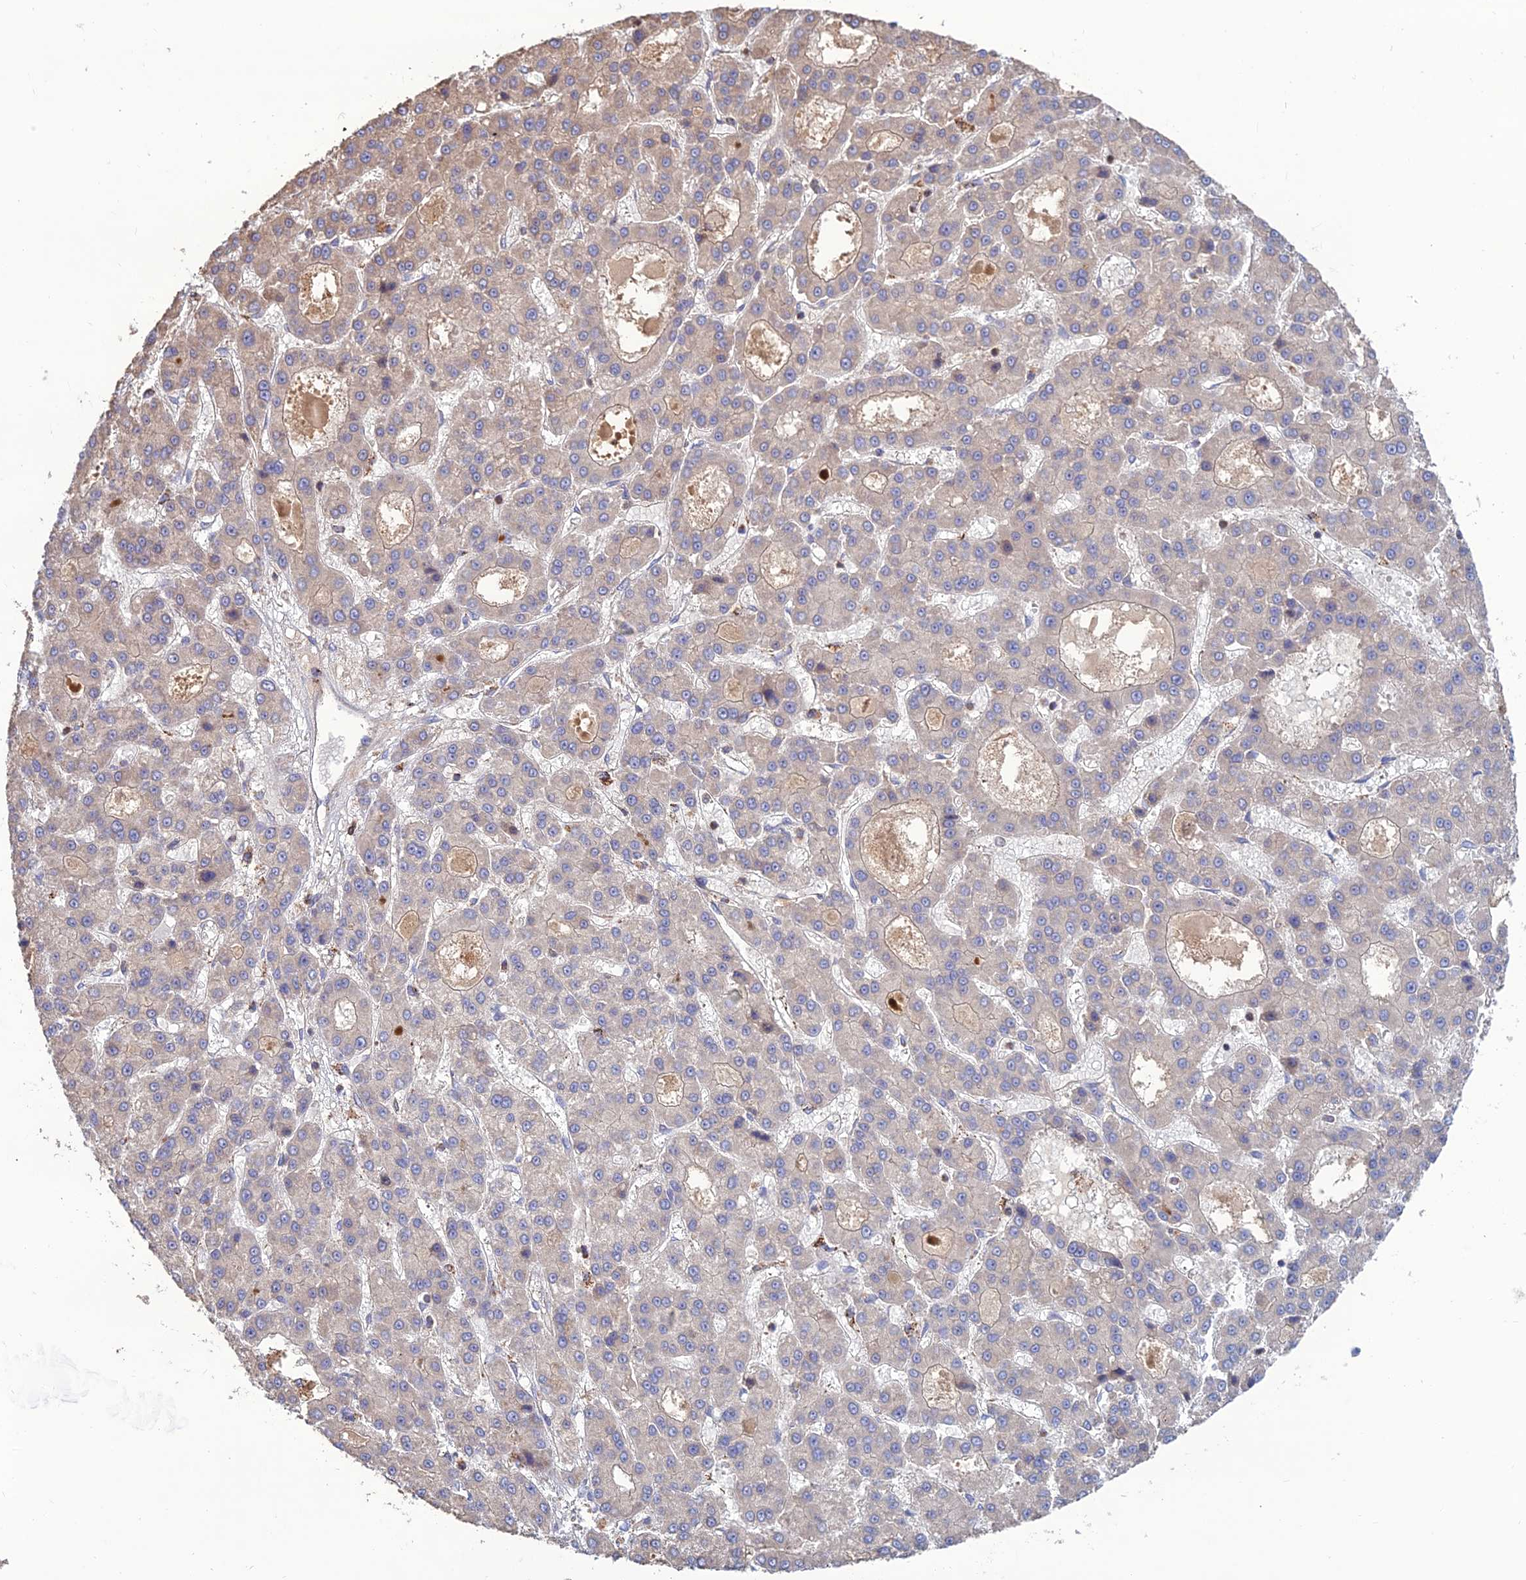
{"staining": {"intensity": "negative", "quantity": "none", "location": "none"}, "tissue": "liver cancer", "cell_type": "Tumor cells", "image_type": "cancer", "snomed": [{"axis": "morphology", "description": "Carcinoma, Hepatocellular, NOS"}, {"axis": "topography", "description": "Liver"}], "caption": "Immunohistochemical staining of liver cancer reveals no significant expression in tumor cells.", "gene": "RIC8B", "patient": {"sex": "male", "age": 70}}